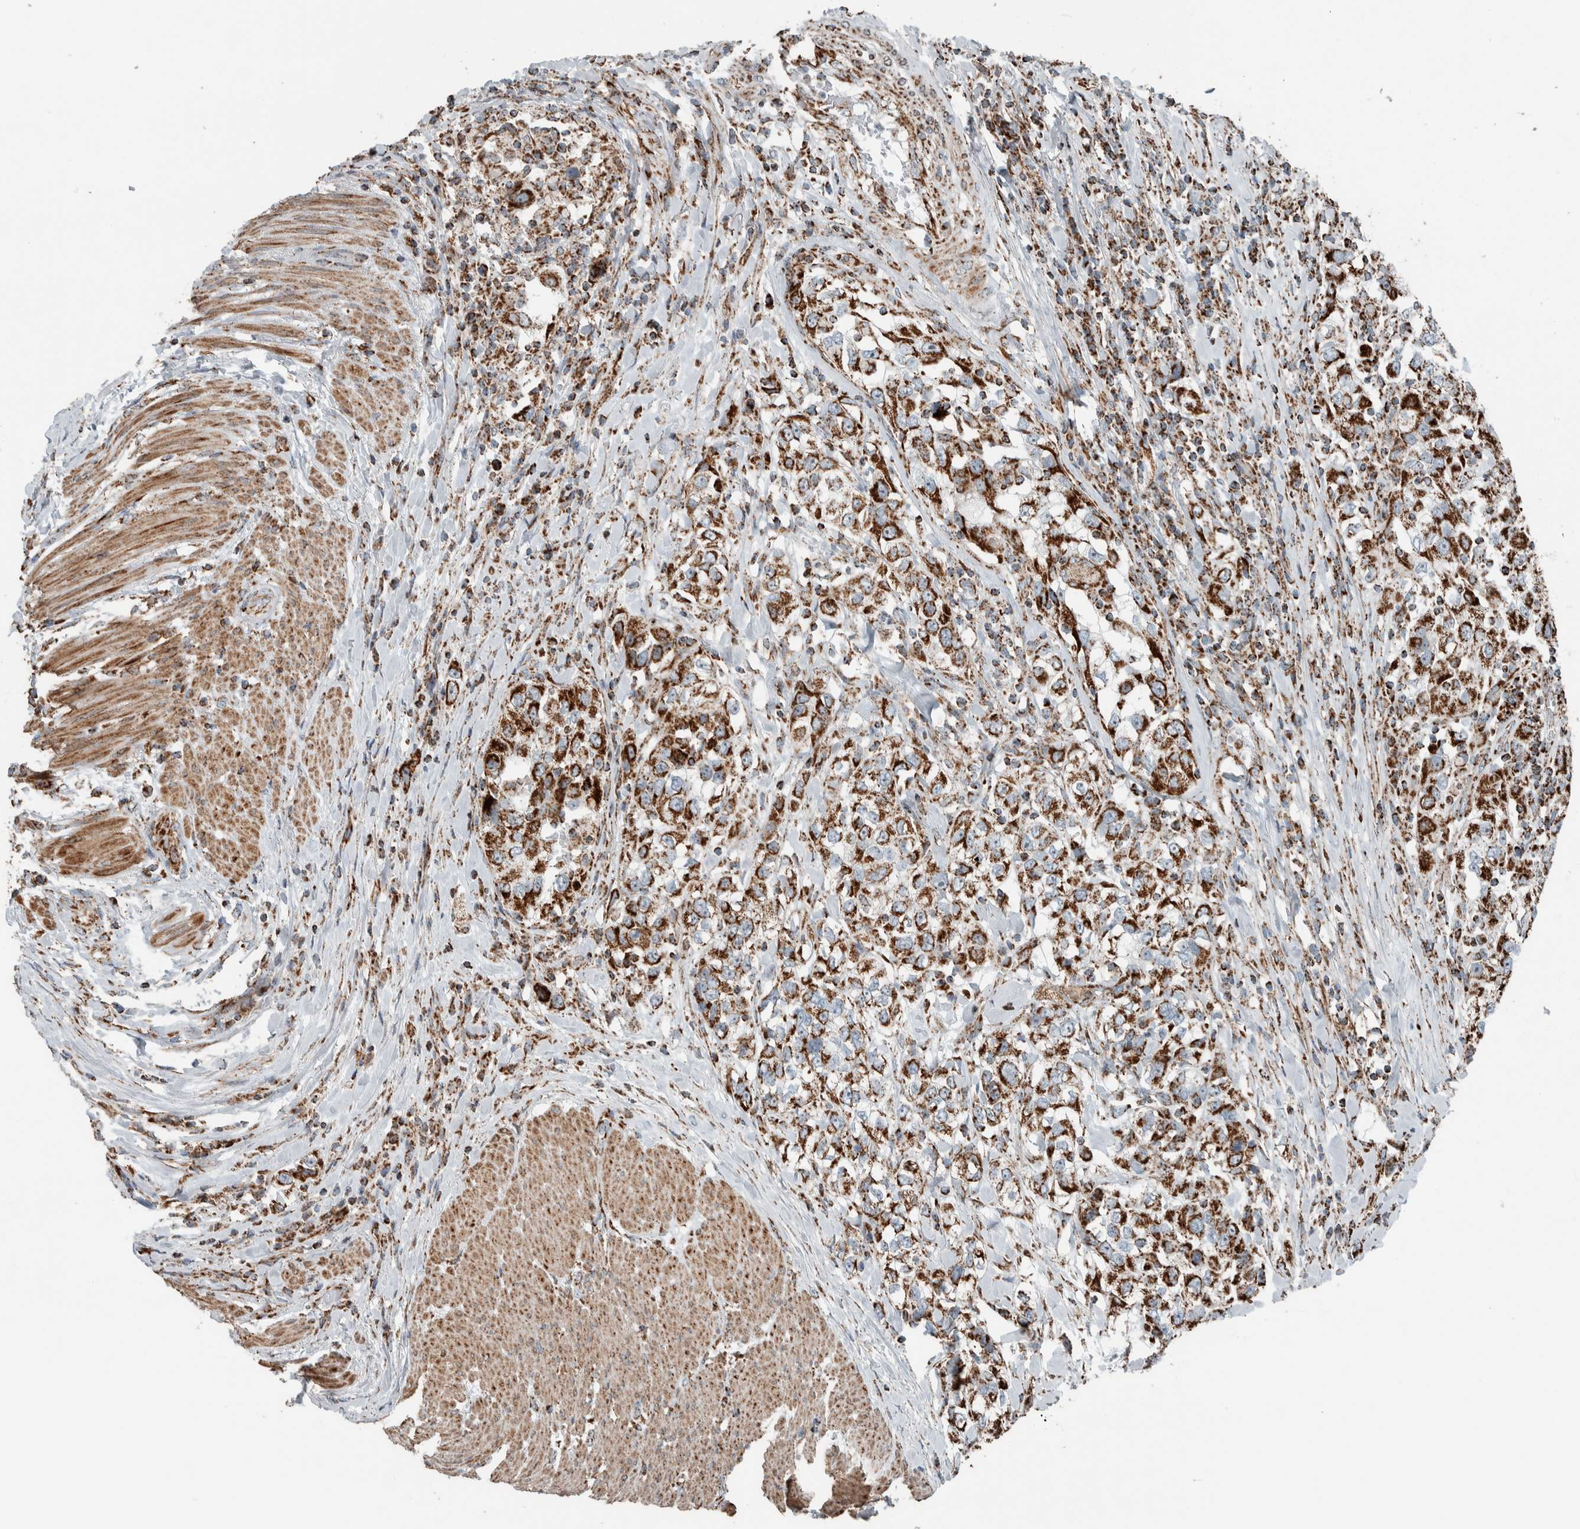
{"staining": {"intensity": "strong", "quantity": ">75%", "location": "cytoplasmic/membranous"}, "tissue": "urothelial cancer", "cell_type": "Tumor cells", "image_type": "cancer", "snomed": [{"axis": "morphology", "description": "Urothelial carcinoma, High grade"}, {"axis": "topography", "description": "Urinary bladder"}], "caption": "High-magnification brightfield microscopy of high-grade urothelial carcinoma stained with DAB (3,3'-diaminobenzidine) (brown) and counterstained with hematoxylin (blue). tumor cells exhibit strong cytoplasmic/membranous positivity is appreciated in approximately>75% of cells.", "gene": "CNTROB", "patient": {"sex": "female", "age": 80}}